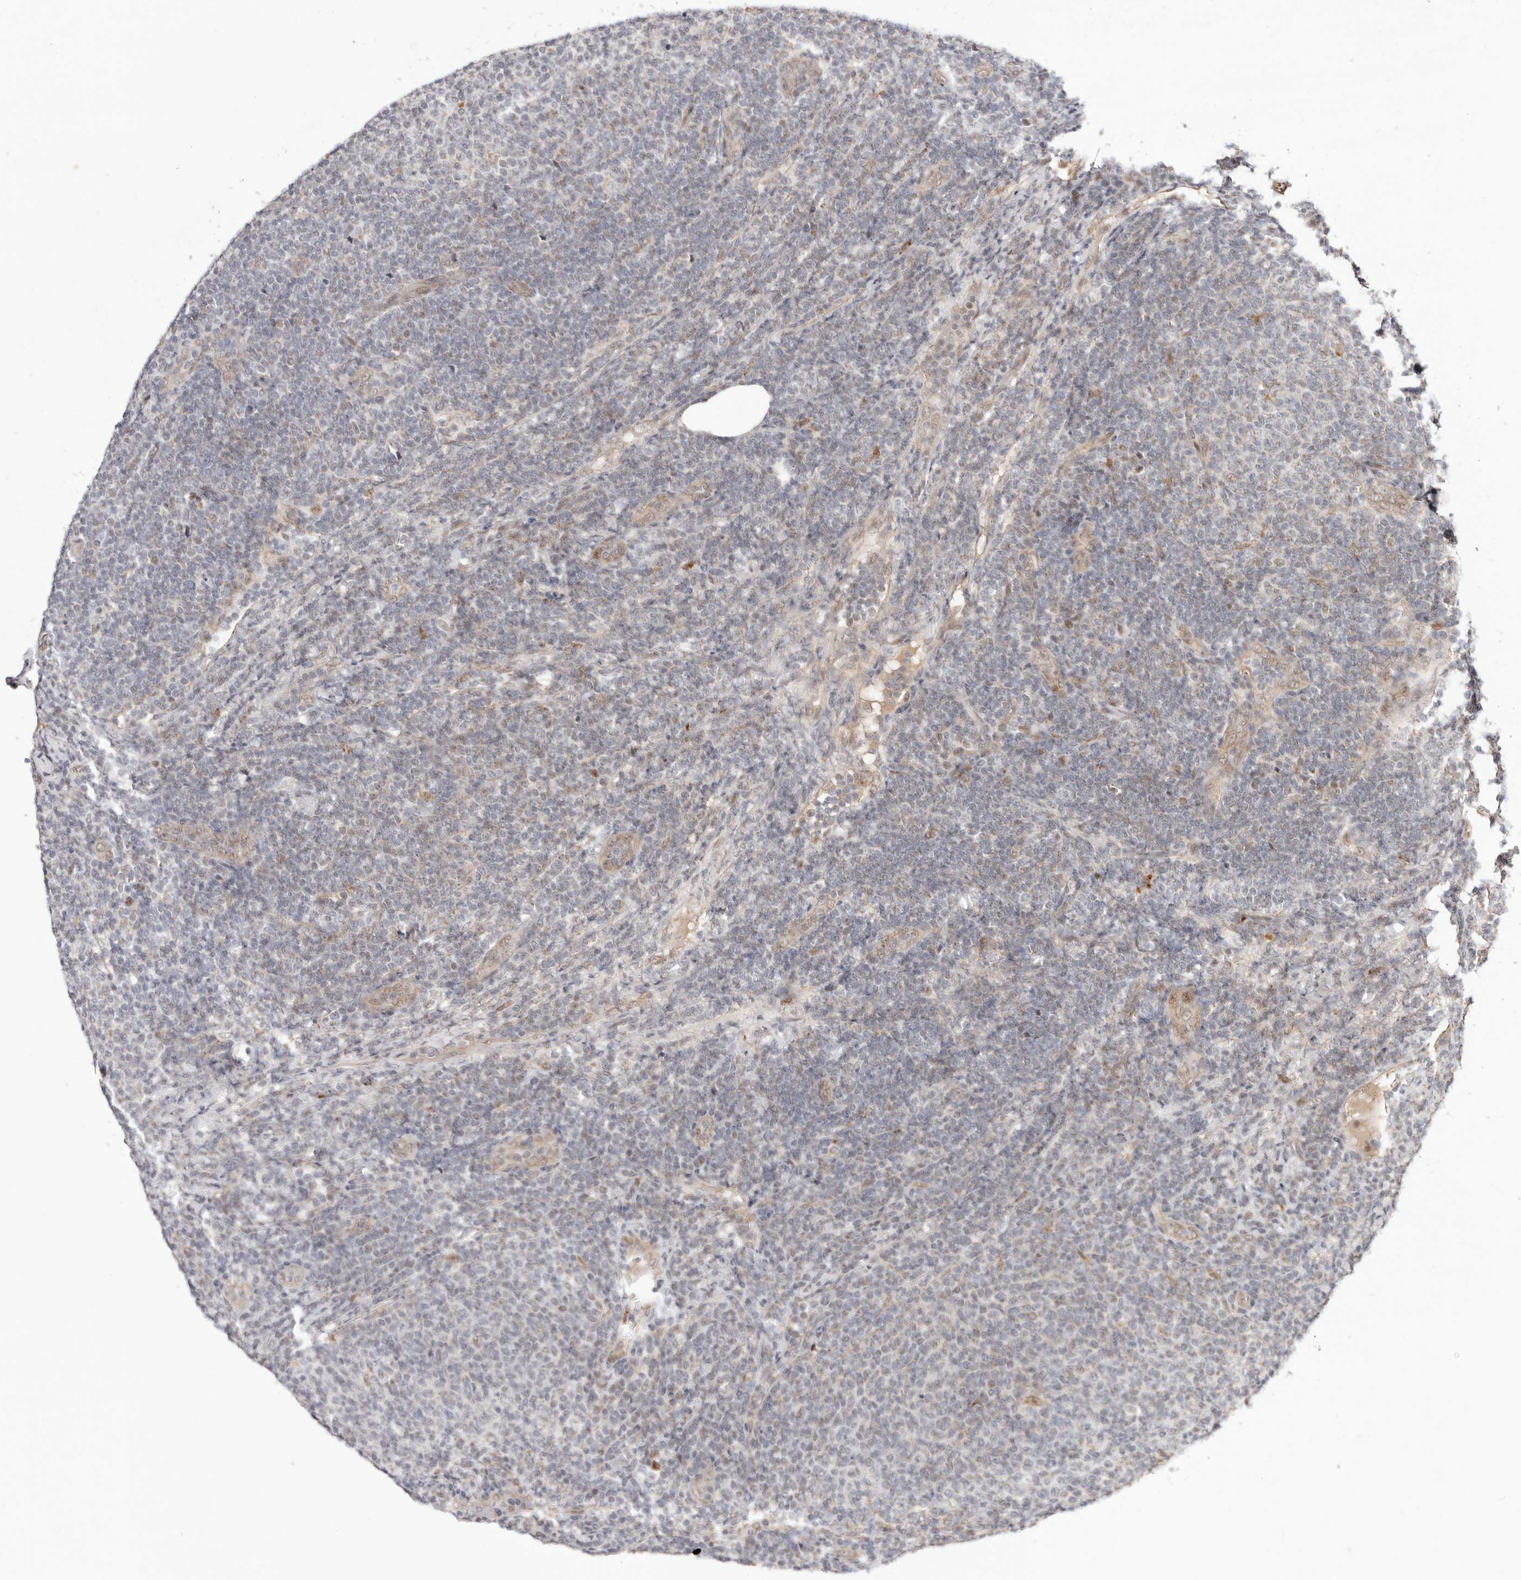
{"staining": {"intensity": "negative", "quantity": "none", "location": "none"}, "tissue": "lymphoma", "cell_type": "Tumor cells", "image_type": "cancer", "snomed": [{"axis": "morphology", "description": "Malignant lymphoma, non-Hodgkin's type, Low grade"}, {"axis": "topography", "description": "Lymph node"}], "caption": "The photomicrograph exhibits no staining of tumor cells in malignant lymphoma, non-Hodgkin's type (low-grade).", "gene": "WRN", "patient": {"sex": "male", "age": 66}}